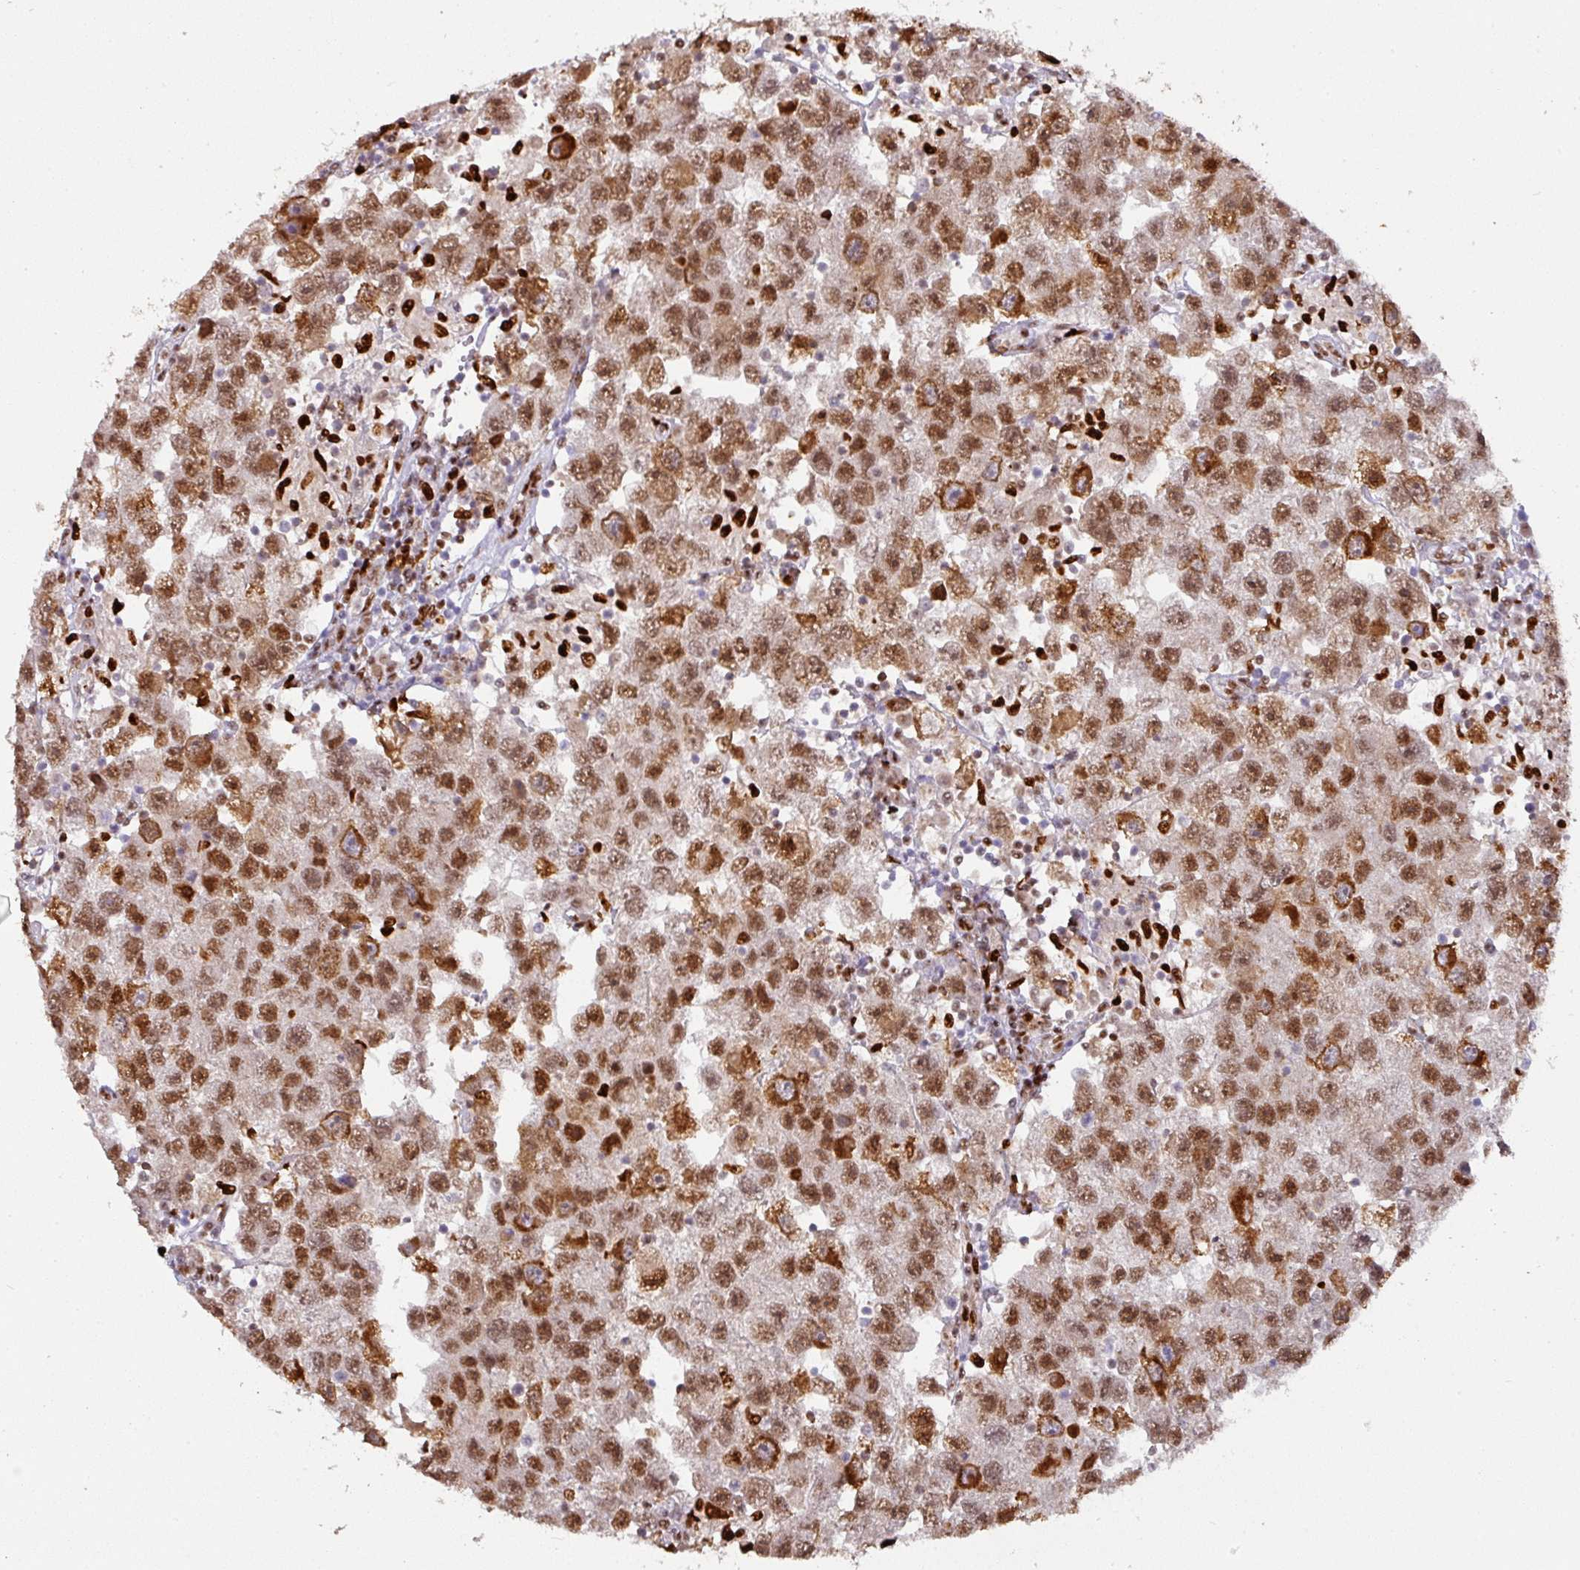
{"staining": {"intensity": "moderate", "quantity": ">75%", "location": "nuclear"}, "tissue": "testis cancer", "cell_type": "Tumor cells", "image_type": "cancer", "snomed": [{"axis": "morphology", "description": "Seminoma, NOS"}, {"axis": "topography", "description": "Testis"}], "caption": "Immunohistochemistry (IHC) image of human seminoma (testis) stained for a protein (brown), which displays medium levels of moderate nuclear expression in about >75% of tumor cells.", "gene": "SAMHD1", "patient": {"sex": "male", "age": 26}}